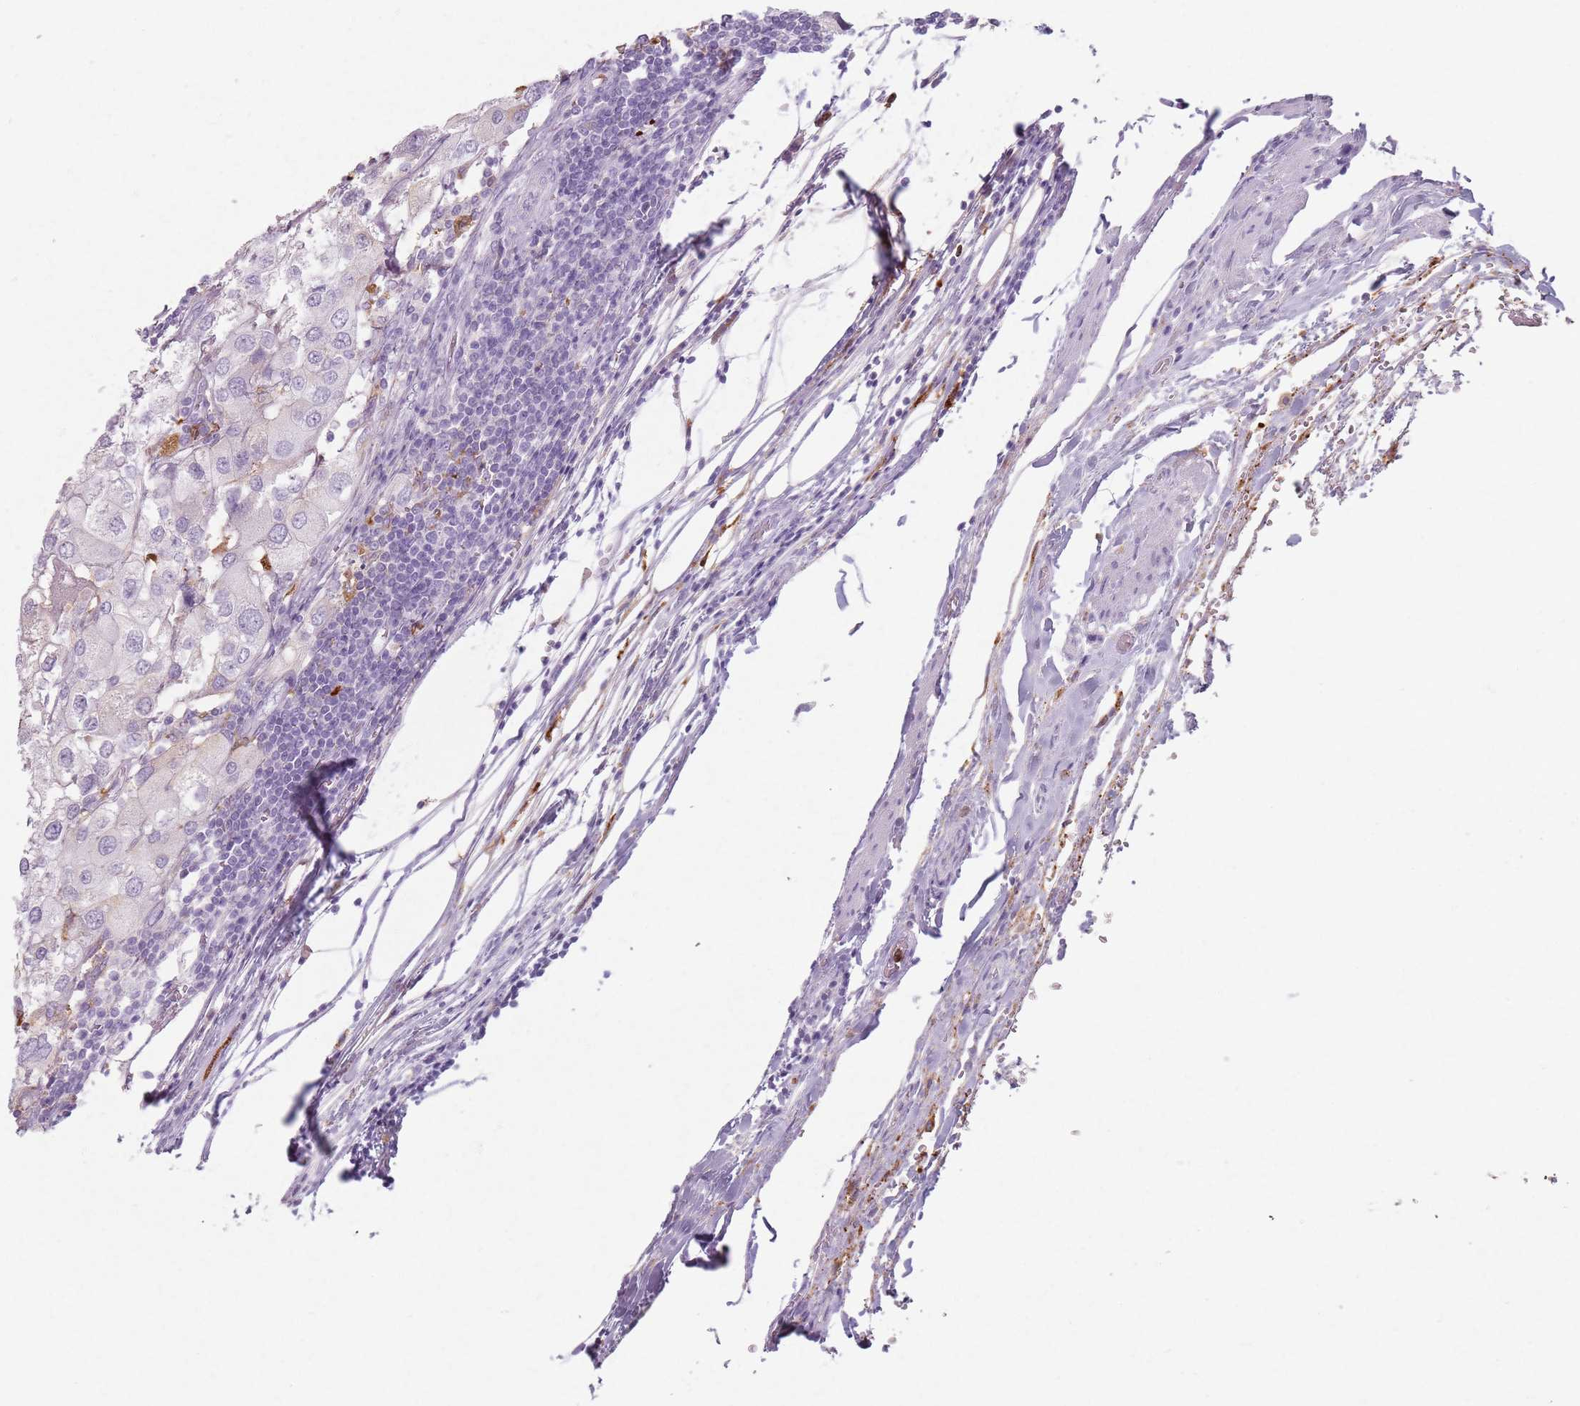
{"staining": {"intensity": "negative", "quantity": "none", "location": "none"}, "tissue": "urothelial cancer", "cell_type": "Tumor cells", "image_type": "cancer", "snomed": [{"axis": "morphology", "description": "Urothelial carcinoma, High grade"}, {"axis": "topography", "description": "Urinary bladder"}], "caption": "Urothelial cancer was stained to show a protein in brown. There is no significant staining in tumor cells.", "gene": "GDPGP1", "patient": {"sex": "male", "age": 64}}